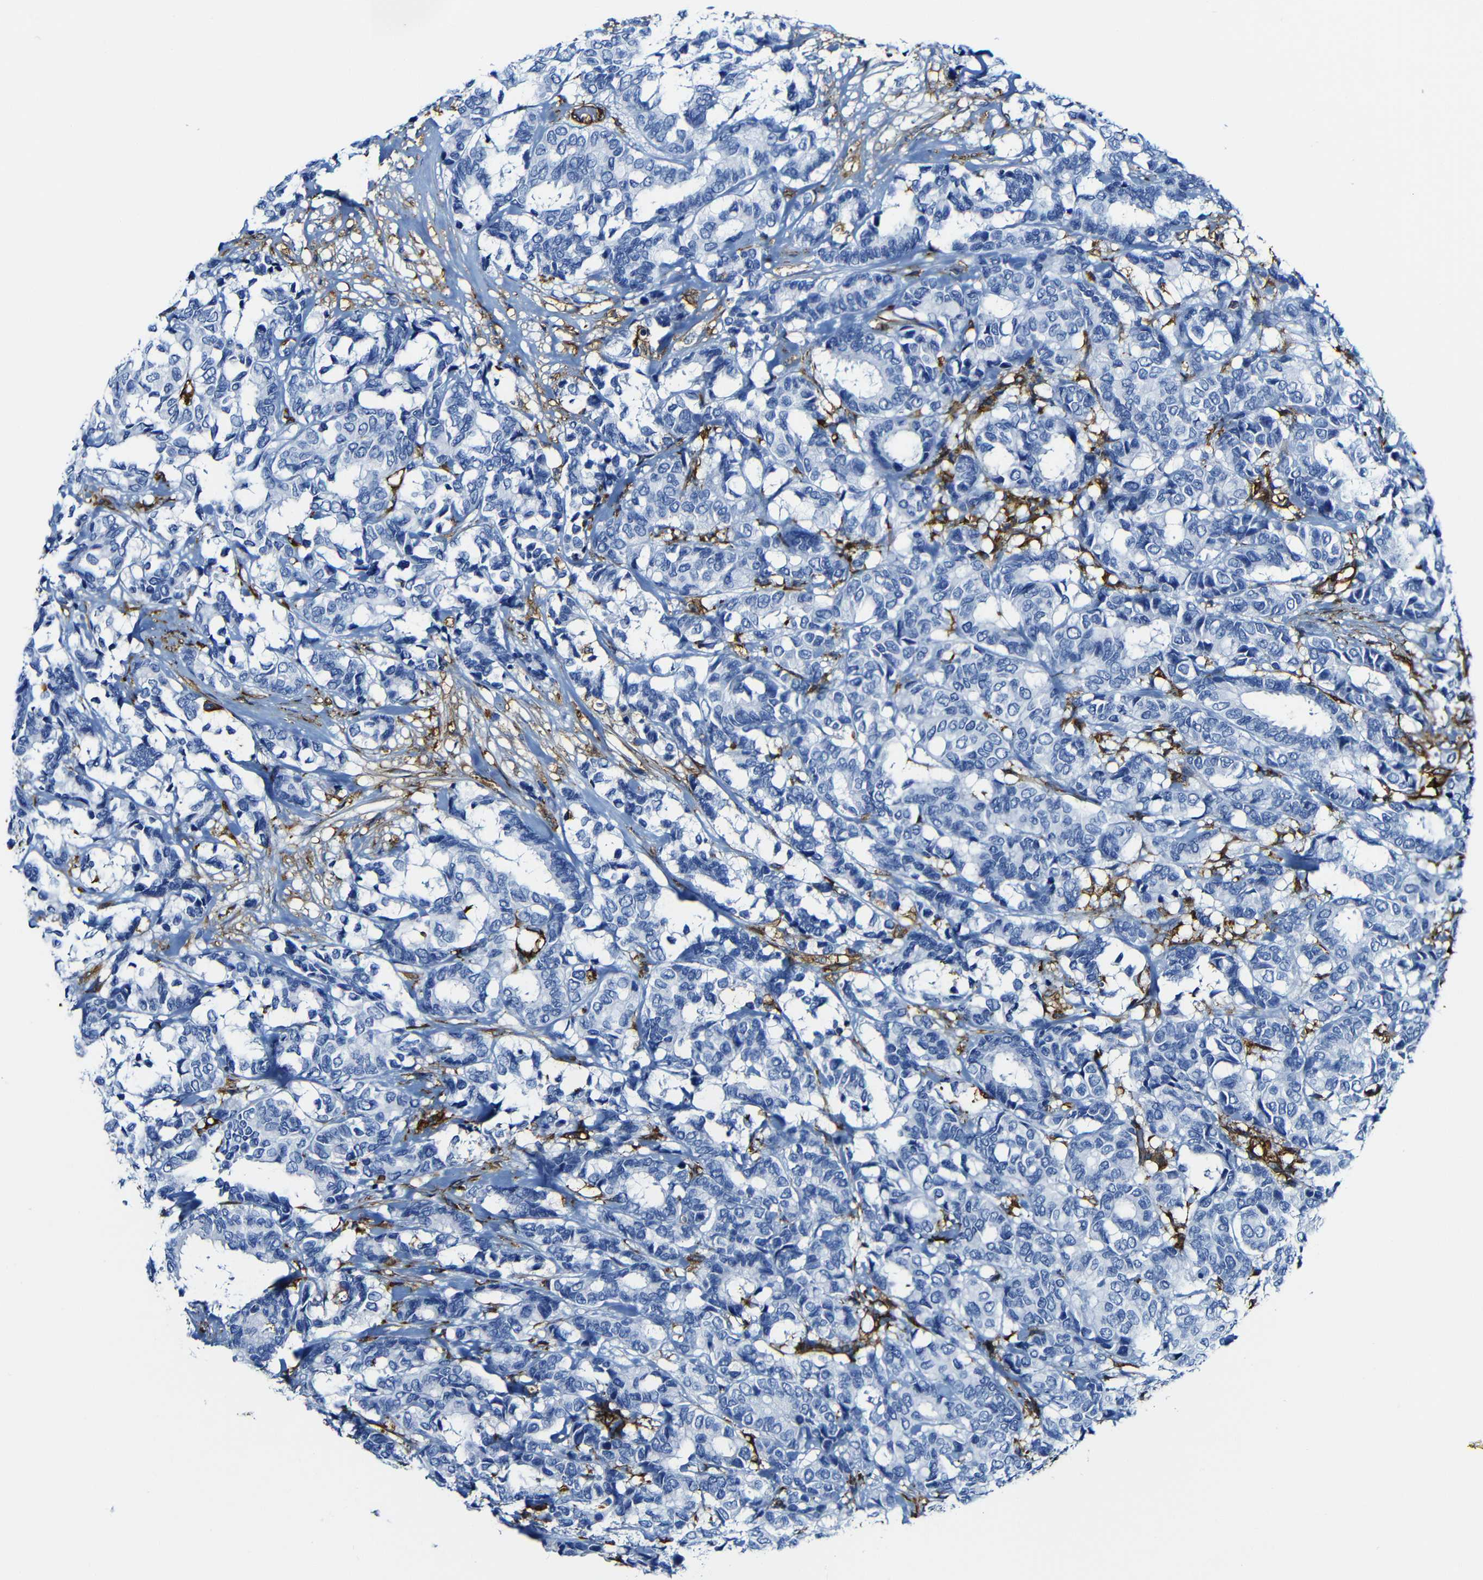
{"staining": {"intensity": "negative", "quantity": "none", "location": "none"}, "tissue": "breast cancer", "cell_type": "Tumor cells", "image_type": "cancer", "snomed": [{"axis": "morphology", "description": "Duct carcinoma"}, {"axis": "topography", "description": "Breast"}], "caption": "An image of human intraductal carcinoma (breast) is negative for staining in tumor cells.", "gene": "MSN", "patient": {"sex": "female", "age": 87}}